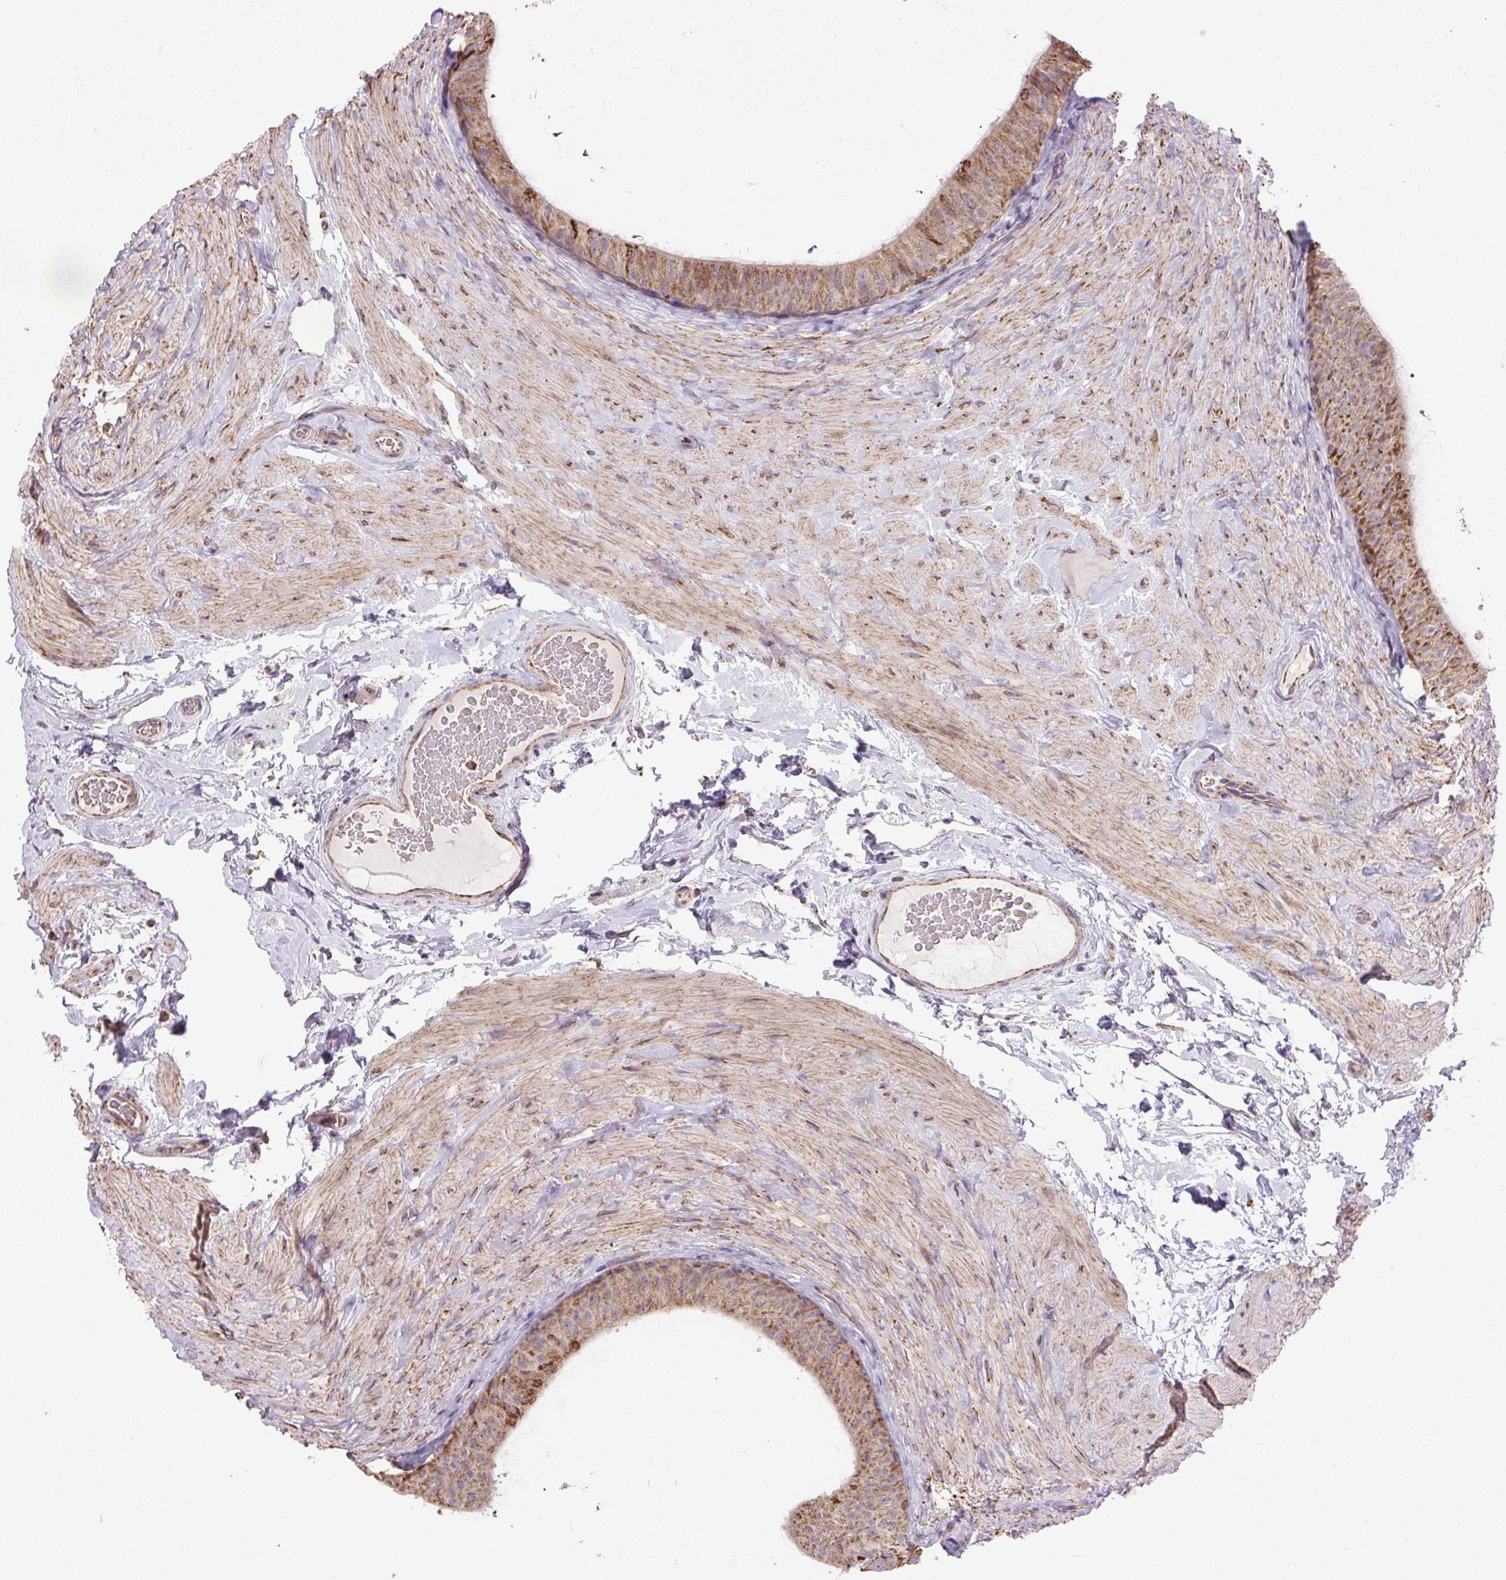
{"staining": {"intensity": "moderate", "quantity": ">75%", "location": "cytoplasmic/membranous"}, "tissue": "epididymis", "cell_type": "Glandular cells", "image_type": "normal", "snomed": [{"axis": "morphology", "description": "Normal tissue, NOS"}, {"axis": "topography", "description": "Epididymis, spermatic cord, NOS"}, {"axis": "topography", "description": "Epididymis"}], "caption": "High-power microscopy captured an immunohistochemistry micrograph of normal epididymis, revealing moderate cytoplasmic/membranous expression in approximately >75% of glandular cells. Nuclei are stained in blue.", "gene": "PLCG1", "patient": {"sex": "male", "age": 31}}